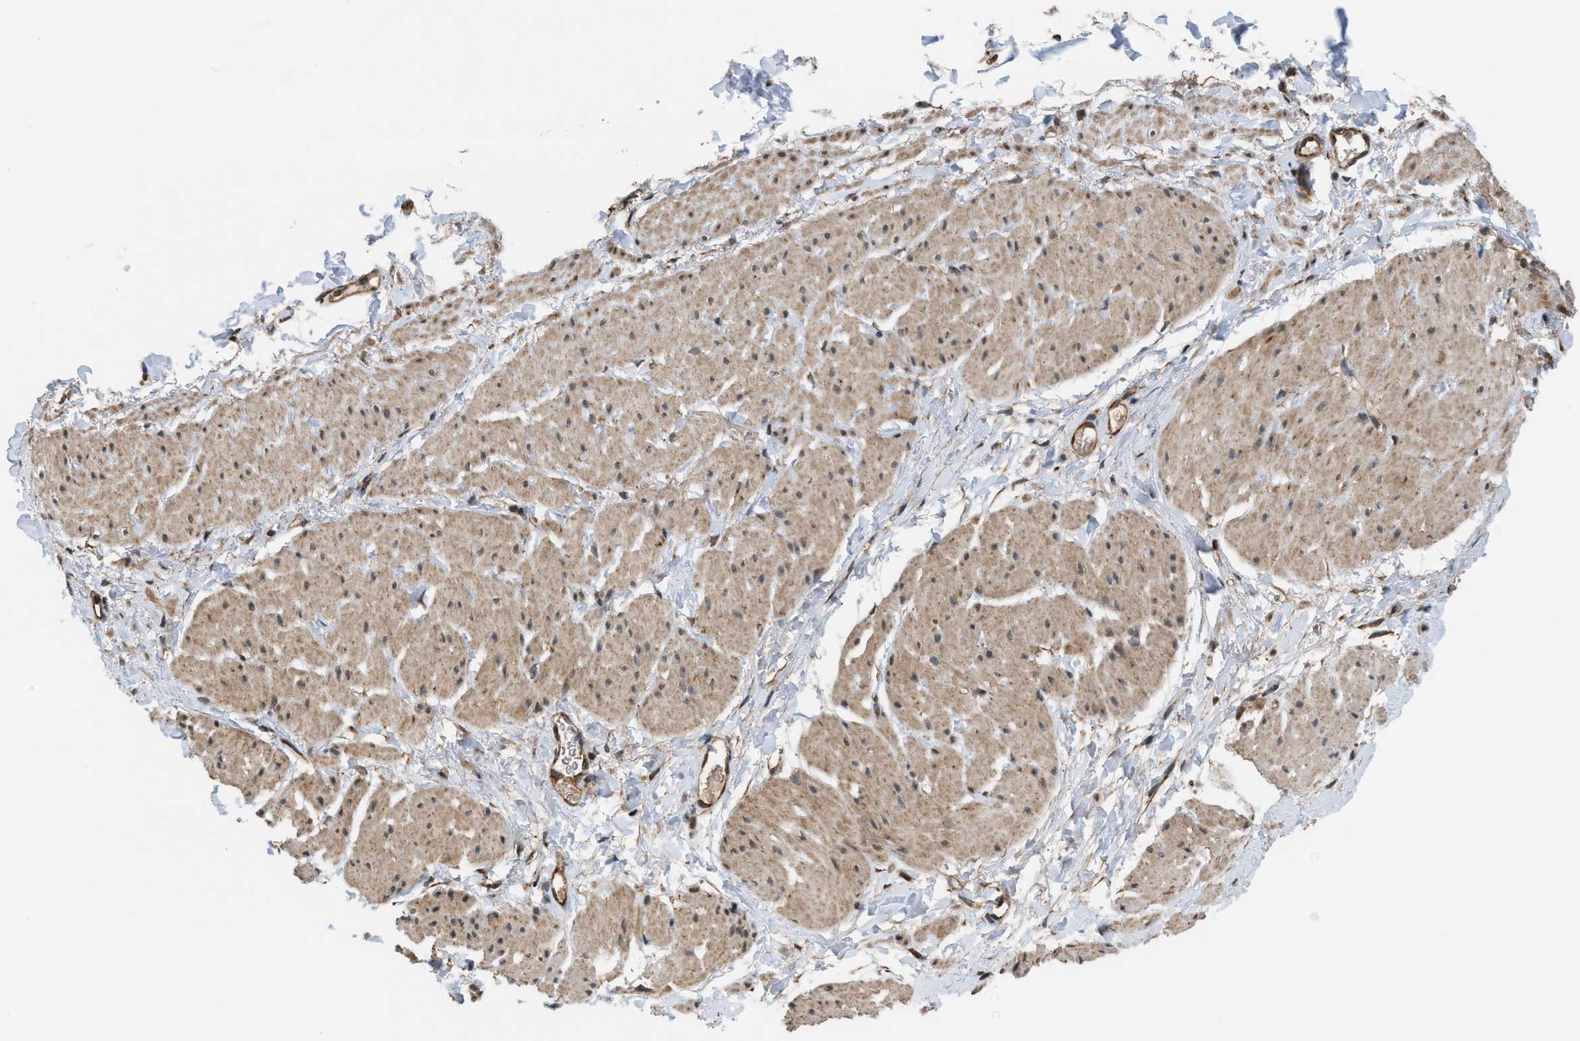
{"staining": {"intensity": "moderate", "quantity": ">75%", "location": "cytoplasmic/membranous"}, "tissue": "smooth muscle", "cell_type": "Smooth muscle cells", "image_type": "normal", "snomed": [{"axis": "morphology", "description": "Normal tissue, NOS"}, {"axis": "topography", "description": "Smooth muscle"}], "caption": "A brown stain shows moderate cytoplasmic/membranous positivity of a protein in smooth muscle cells of unremarkable human smooth muscle.", "gene": "SGSM2", "patient": {"sex": "male", "age": 16}}